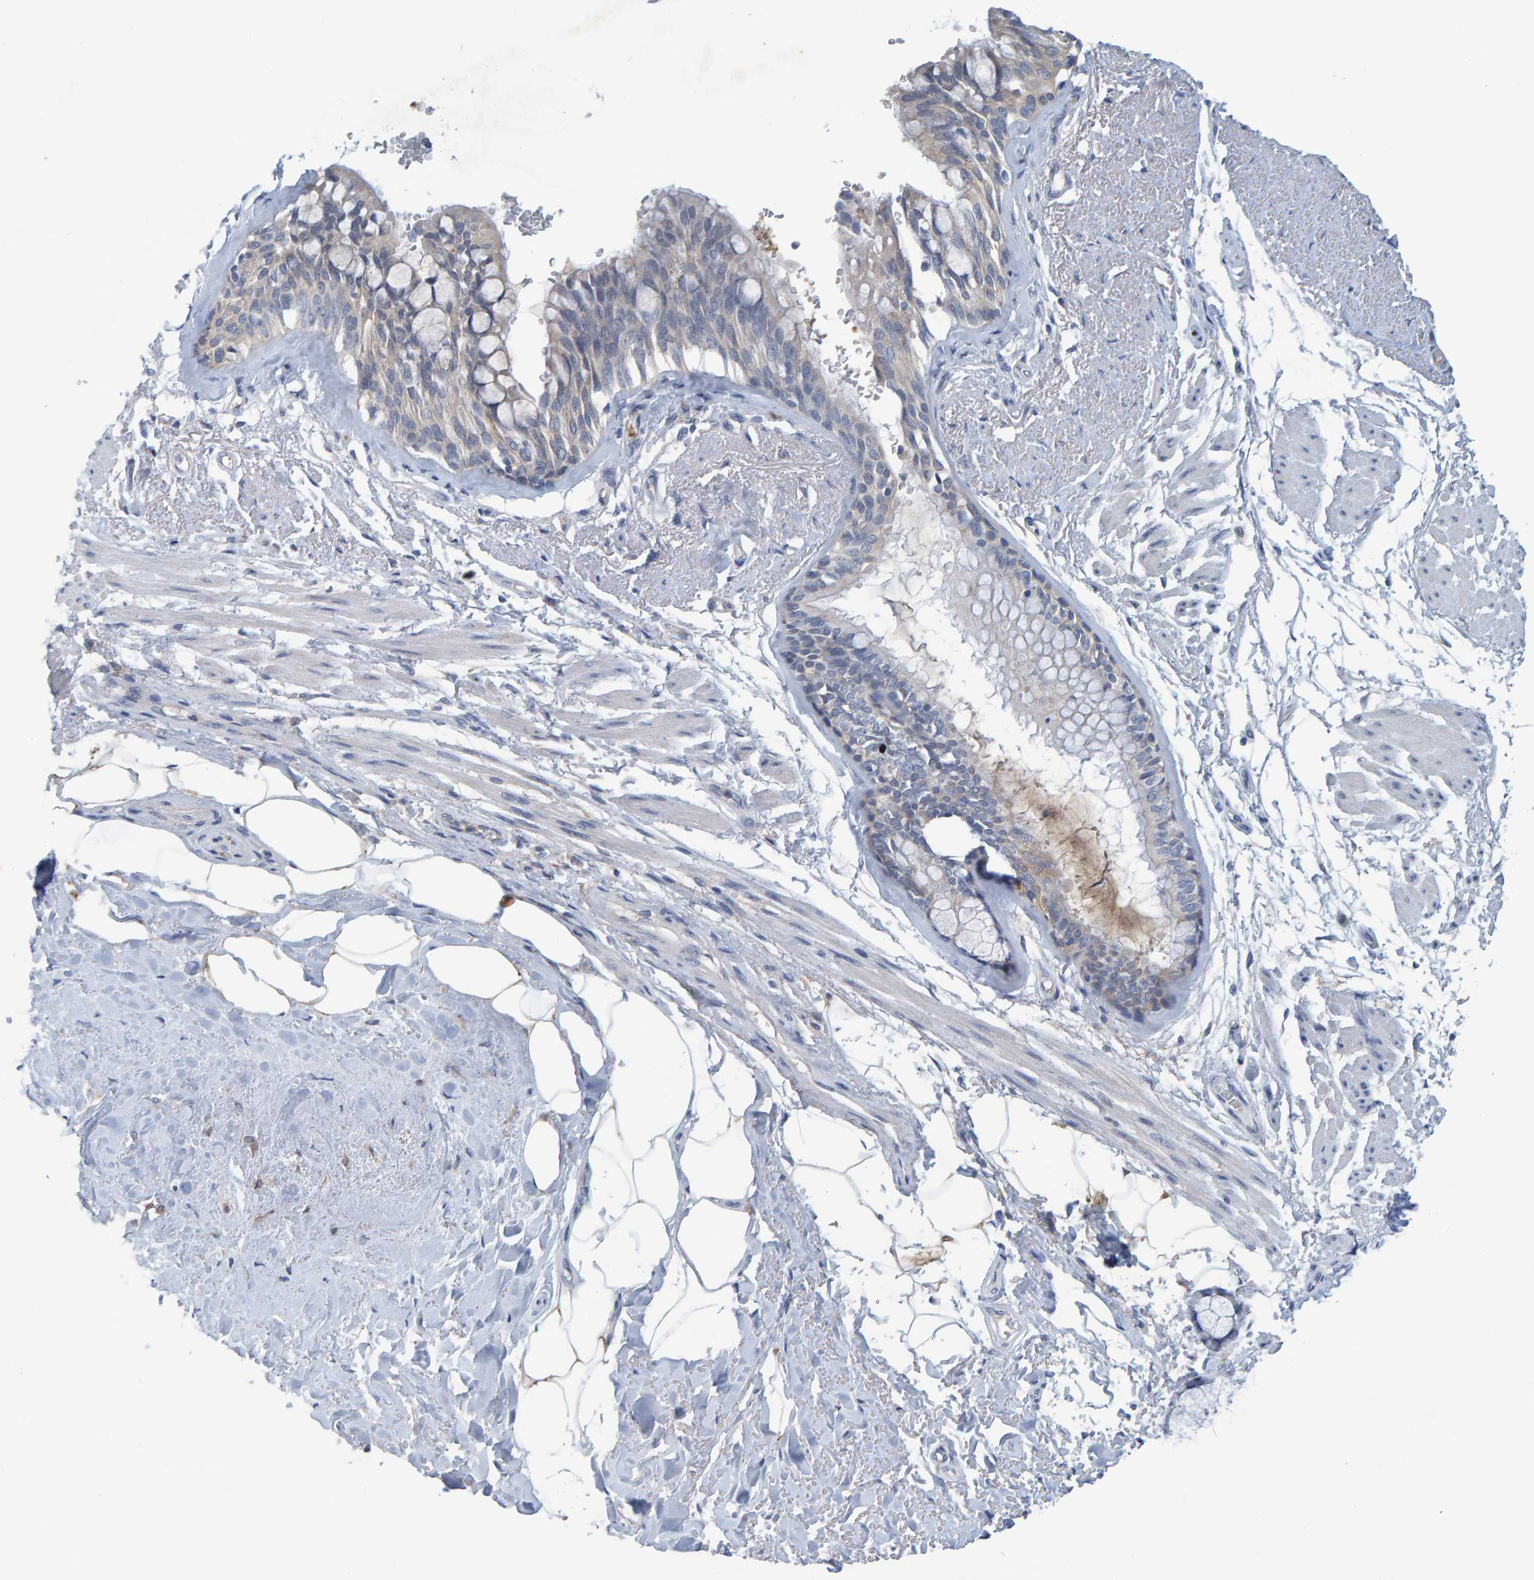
{"staining": {"intensity": "negative", "quantity": "none", "location": "none"}, "tissue": "bronchus", "cell_type": "Respiratory epithelial cells", "image_type": "normal", "snomed": [{"axis": "morphology", "description": "Normal tissue, NOS"}, {"axis": "topography", "description": "Bronchus"}], "caption": "Protein analysis of benign bronchus reveals no significant positivity in respiratory epithelial cells.", "gene": "ALAD", "patient": {"sex": "male", "age": 66}}